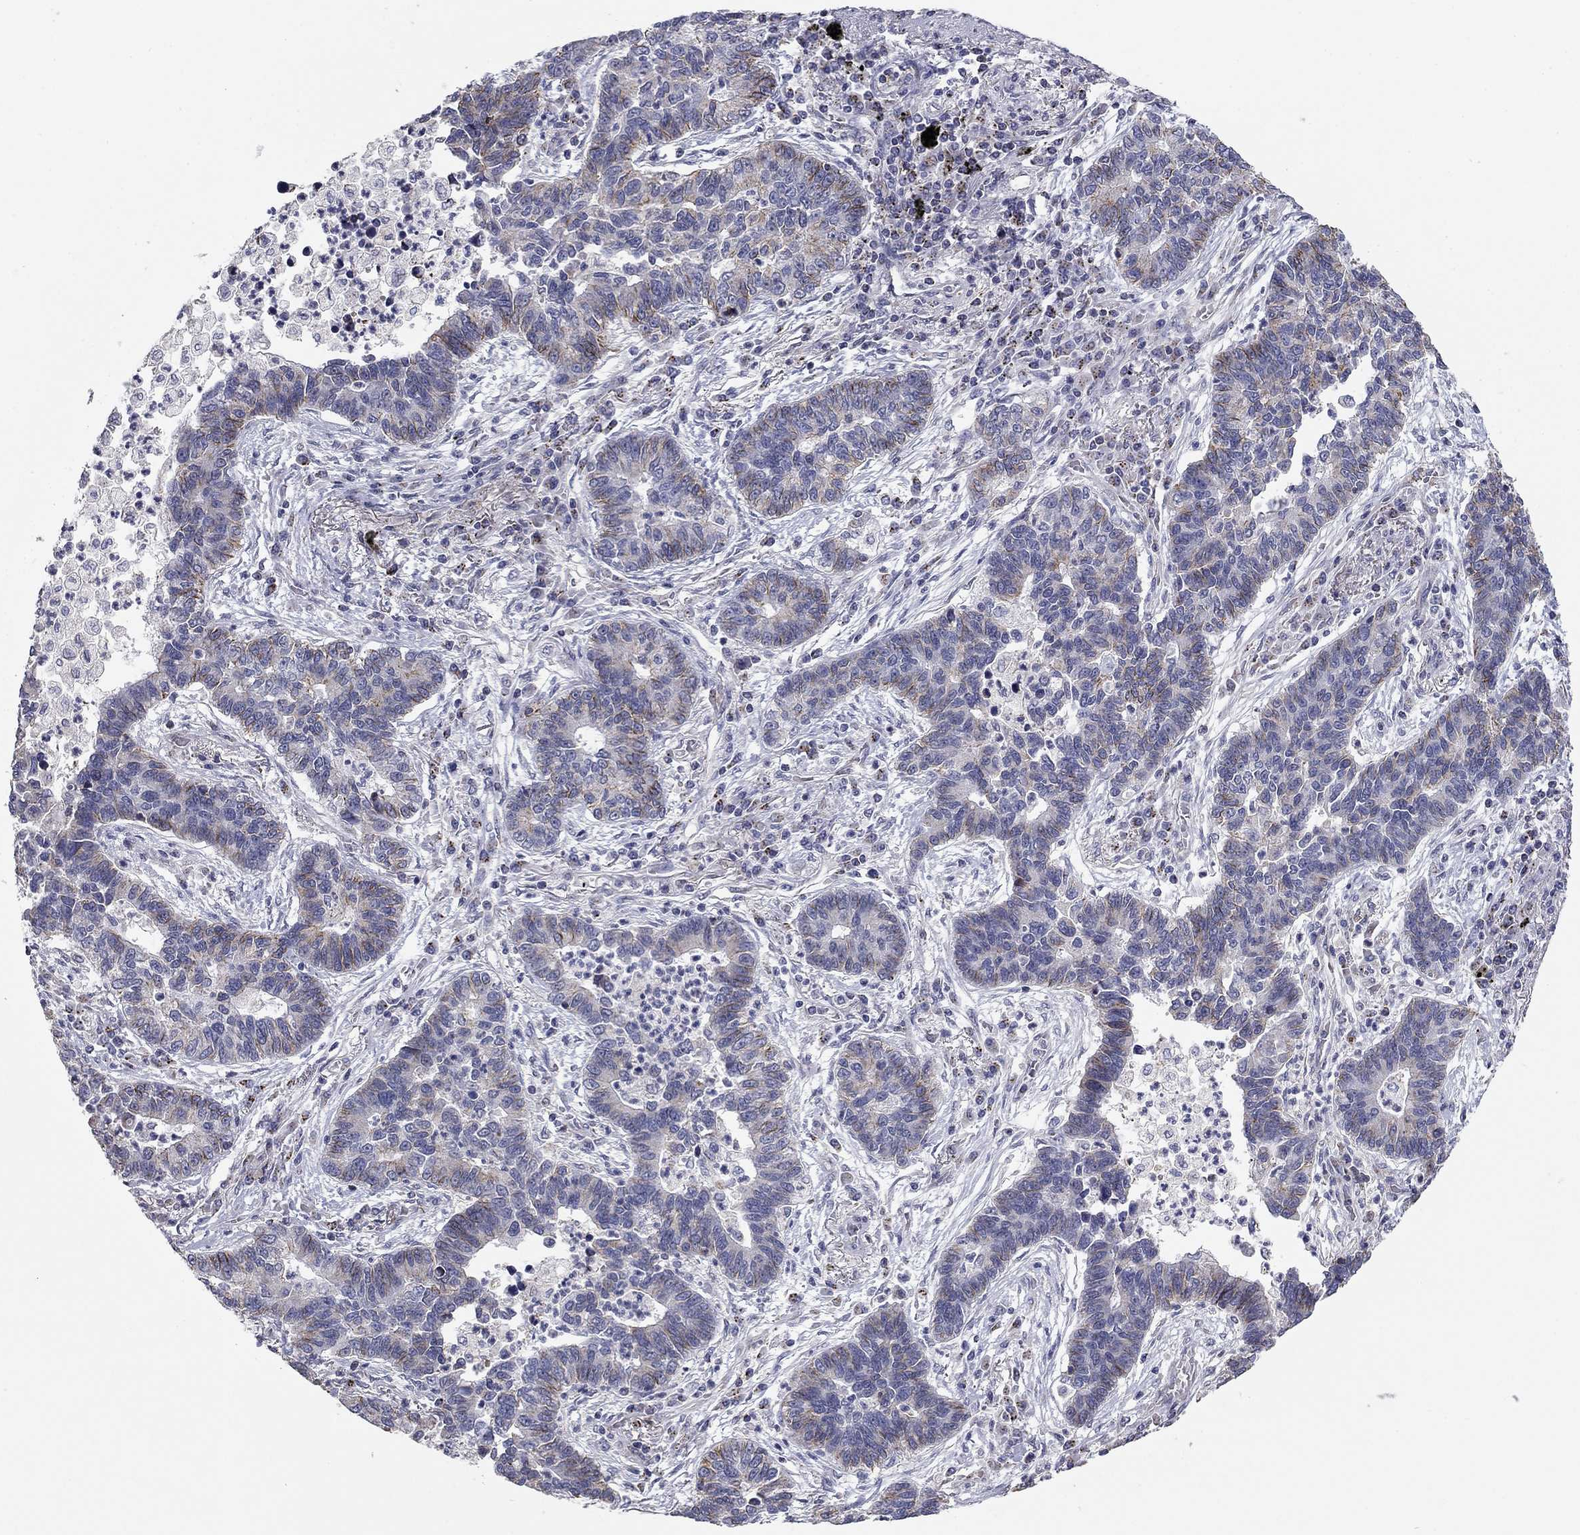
{"staining": {"intensity": "moderate", "quantity": "<25%", "location": "cytoplasmic/membranous"}, "tissue": "lung cancer", "cell_type": "Tumor cells", "image_type": "cancer", "snomed": [{"axis": "morphology", "description": "Adenocarcinoma, NOS"}, {"axis": "topography", "description": "Lung"}], "caption": "This micrograph displays immunohistochemistry (IHC) staining of human adenocarcinoma (lung), with low moderate cytoplasmic/membranous staining in approximately <25% of tumor cells.", "gene": "SEPTIN3", "patient": {"sex": "female", "age": 57}}